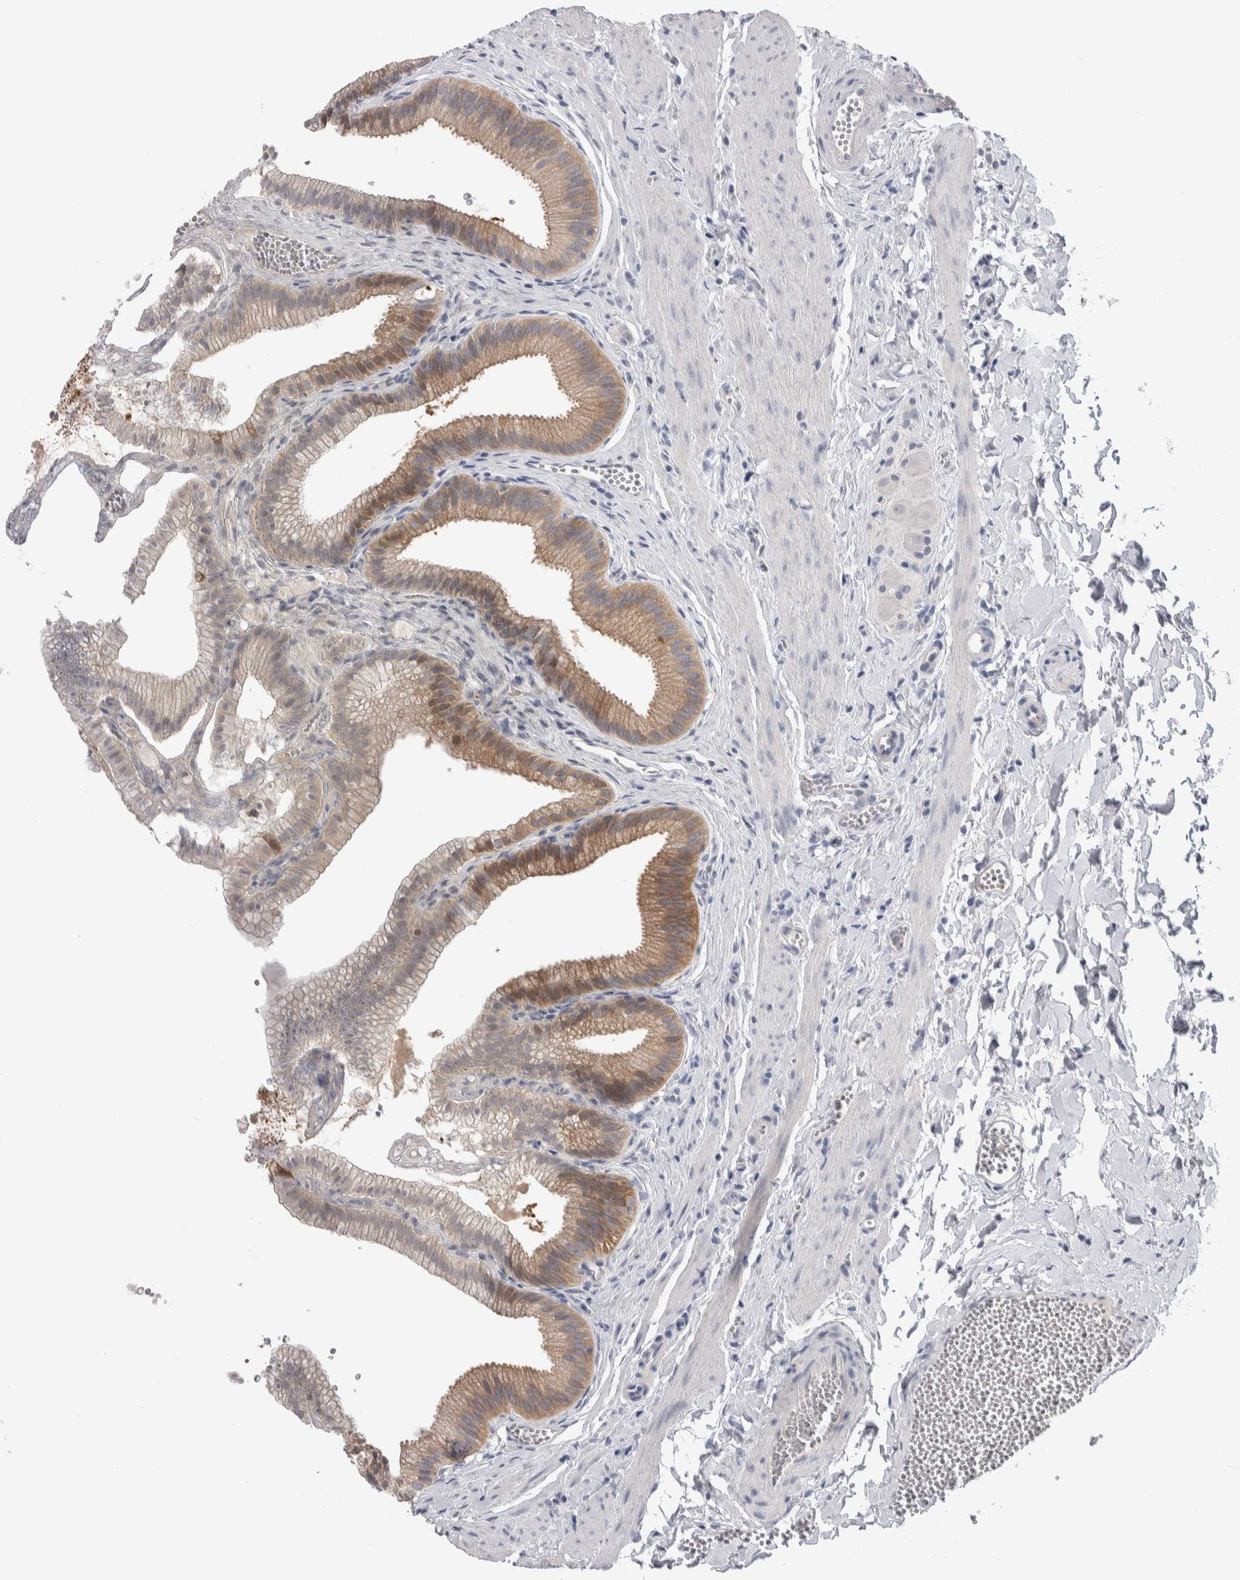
{"staining": {"intensity": "moderate", "quantity": ">75%", "location": "cytoplasmic/membranous"}, "tissue": "gallbladder", "cell_type": "Glandular cells", "image_type": "normal", "snomed": [{"axis": "morphology", "description": "Normal tissue, NOS"}, {"axis": "topography", "description": "Gallbladder"}], "caption": "High-magnification brightfield microscopy of normal gallbladder stained with DAB (brown) and counterstained with hematoxylin (blue). glandular cells exhibit moderate cytoplasmic/membranous expression is identified in about>75% of cells.", "gene": "HTATIP2", "patient": {"sex": "male", "age": 38}}